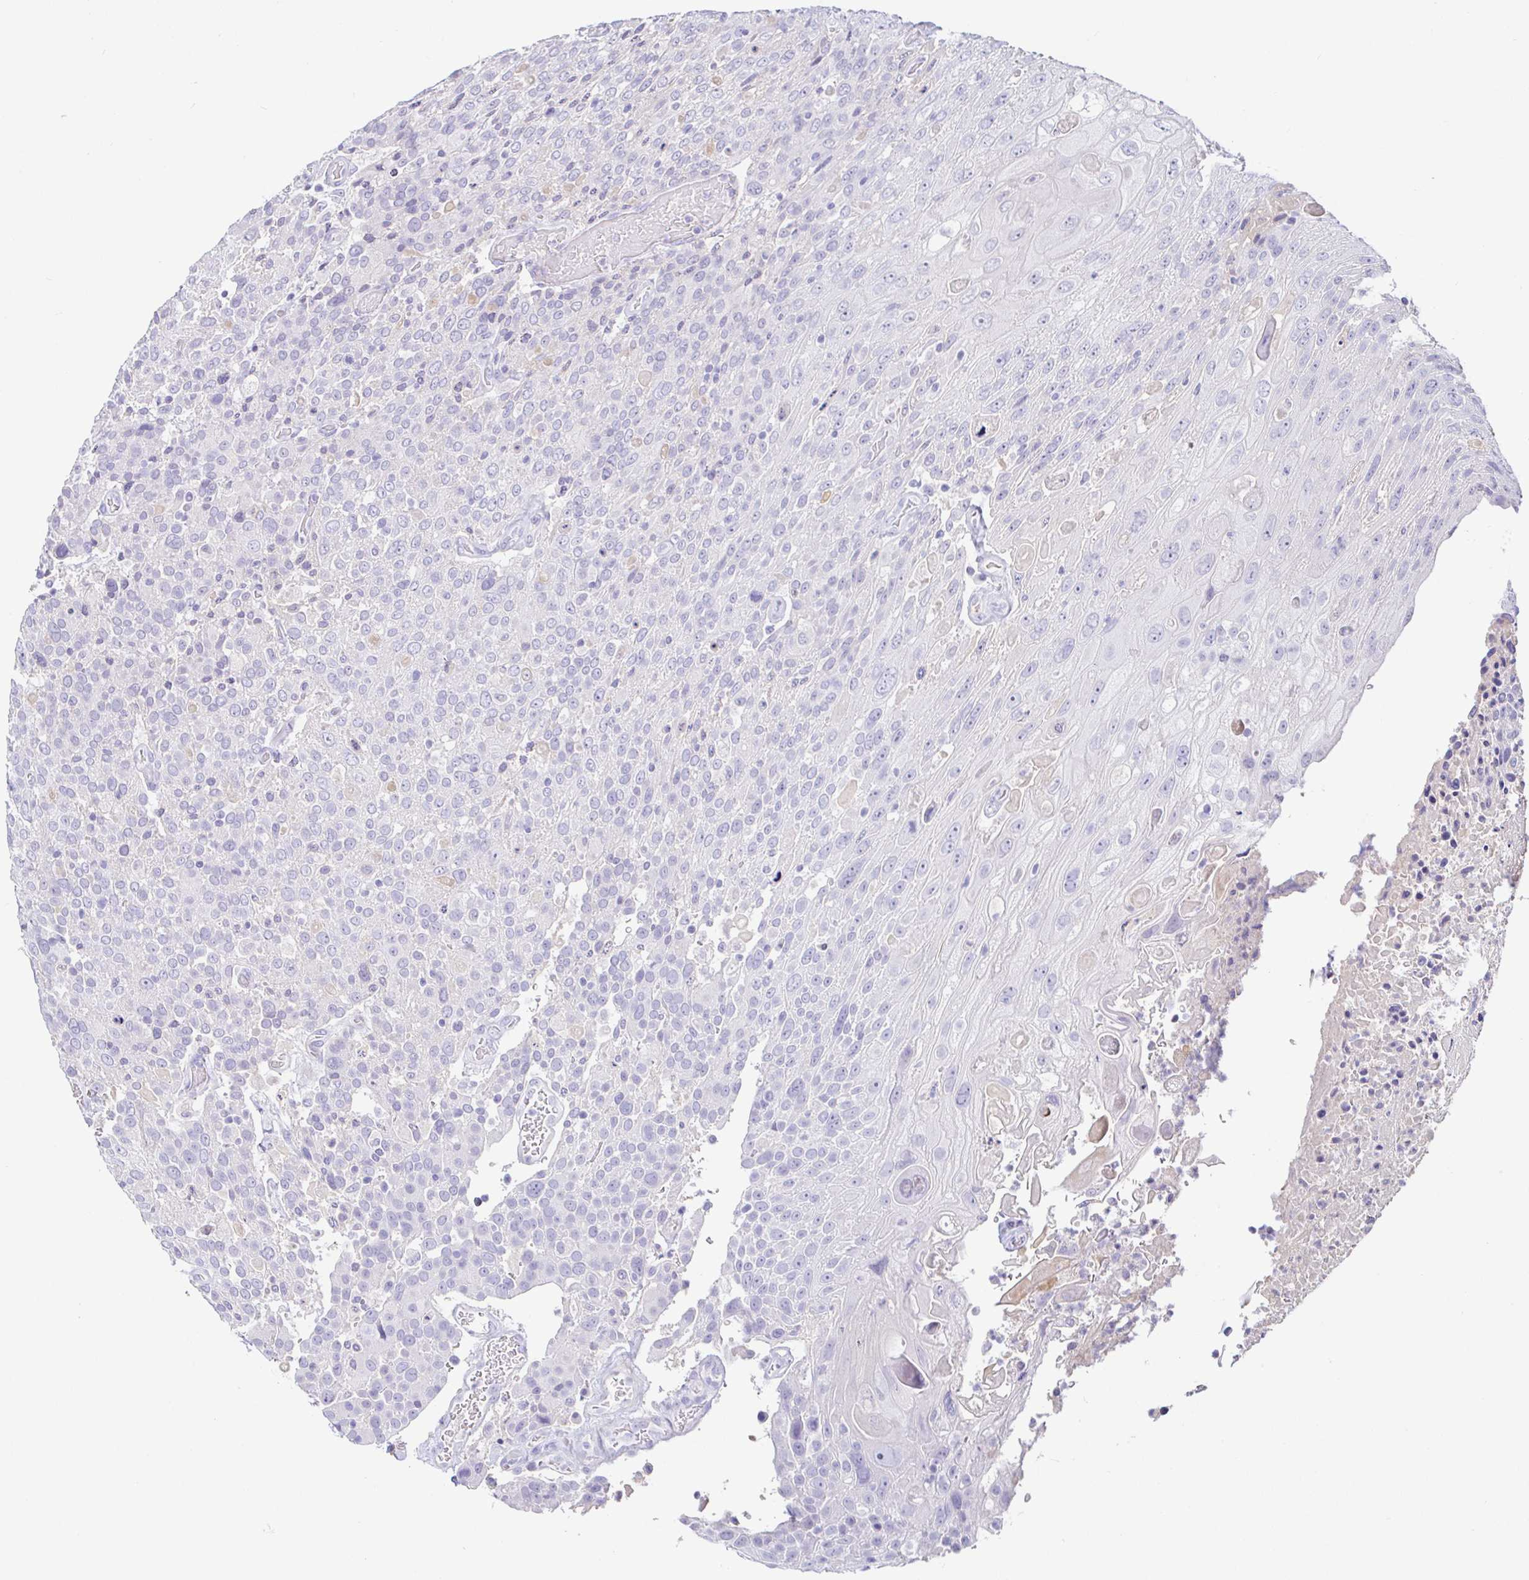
{"staining": {"intensity": "negative", "quantity": "none", "location": "none"}, "tissue": "urothelial cancer", "cell_type": "Tumor cells", "image_type": "cancer", "snomed": [{"axis": "morphology", "description": "Urothelial carcinoma, High grade"}, {"axis": "topography", "description": "Urinary bladder"}], "caption": "Tumor cells show no significant positivity in urothelial cancer.", "gene": "SAA4", "patient": {"sex": "female", "age": 70}}